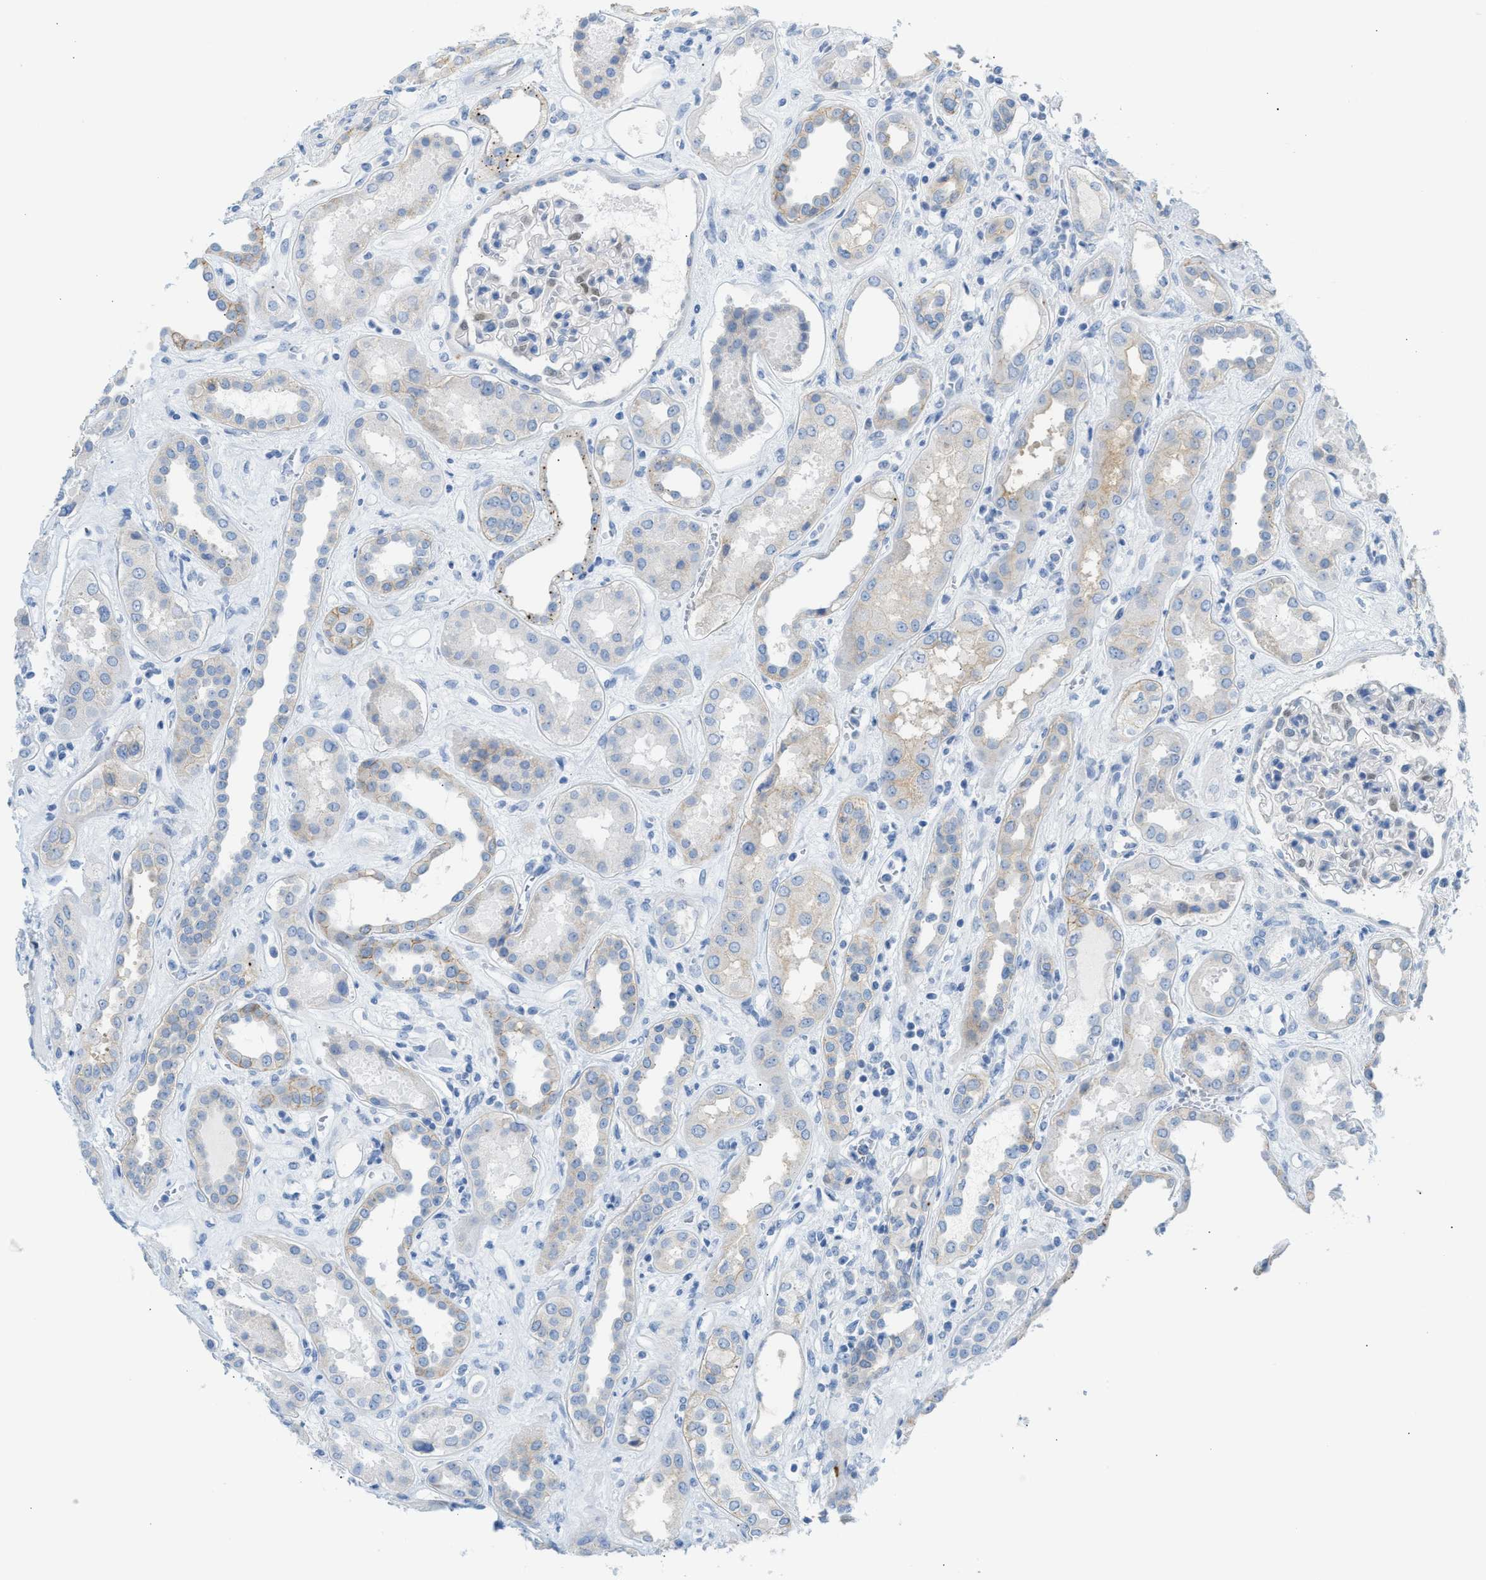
{"staining": {"intensity": "weak", "quantity": "<25%", "location": "nuclear"}, "tissue": "kidney", "cell_type": "Cells in glomeruli", "image_type": "normal", "snomed": [{"axis": "morphology", "description": "Normal tissue, NOS"}, {"axis": "topography", "description": "Kidney"}], "caption": "A histopathology image of human kidney is negative for staining in cells in glomeruli. Nuclei are stained in blue.", "gene": "ERBB2", "patient": {"sex": "male", "age": 59}}